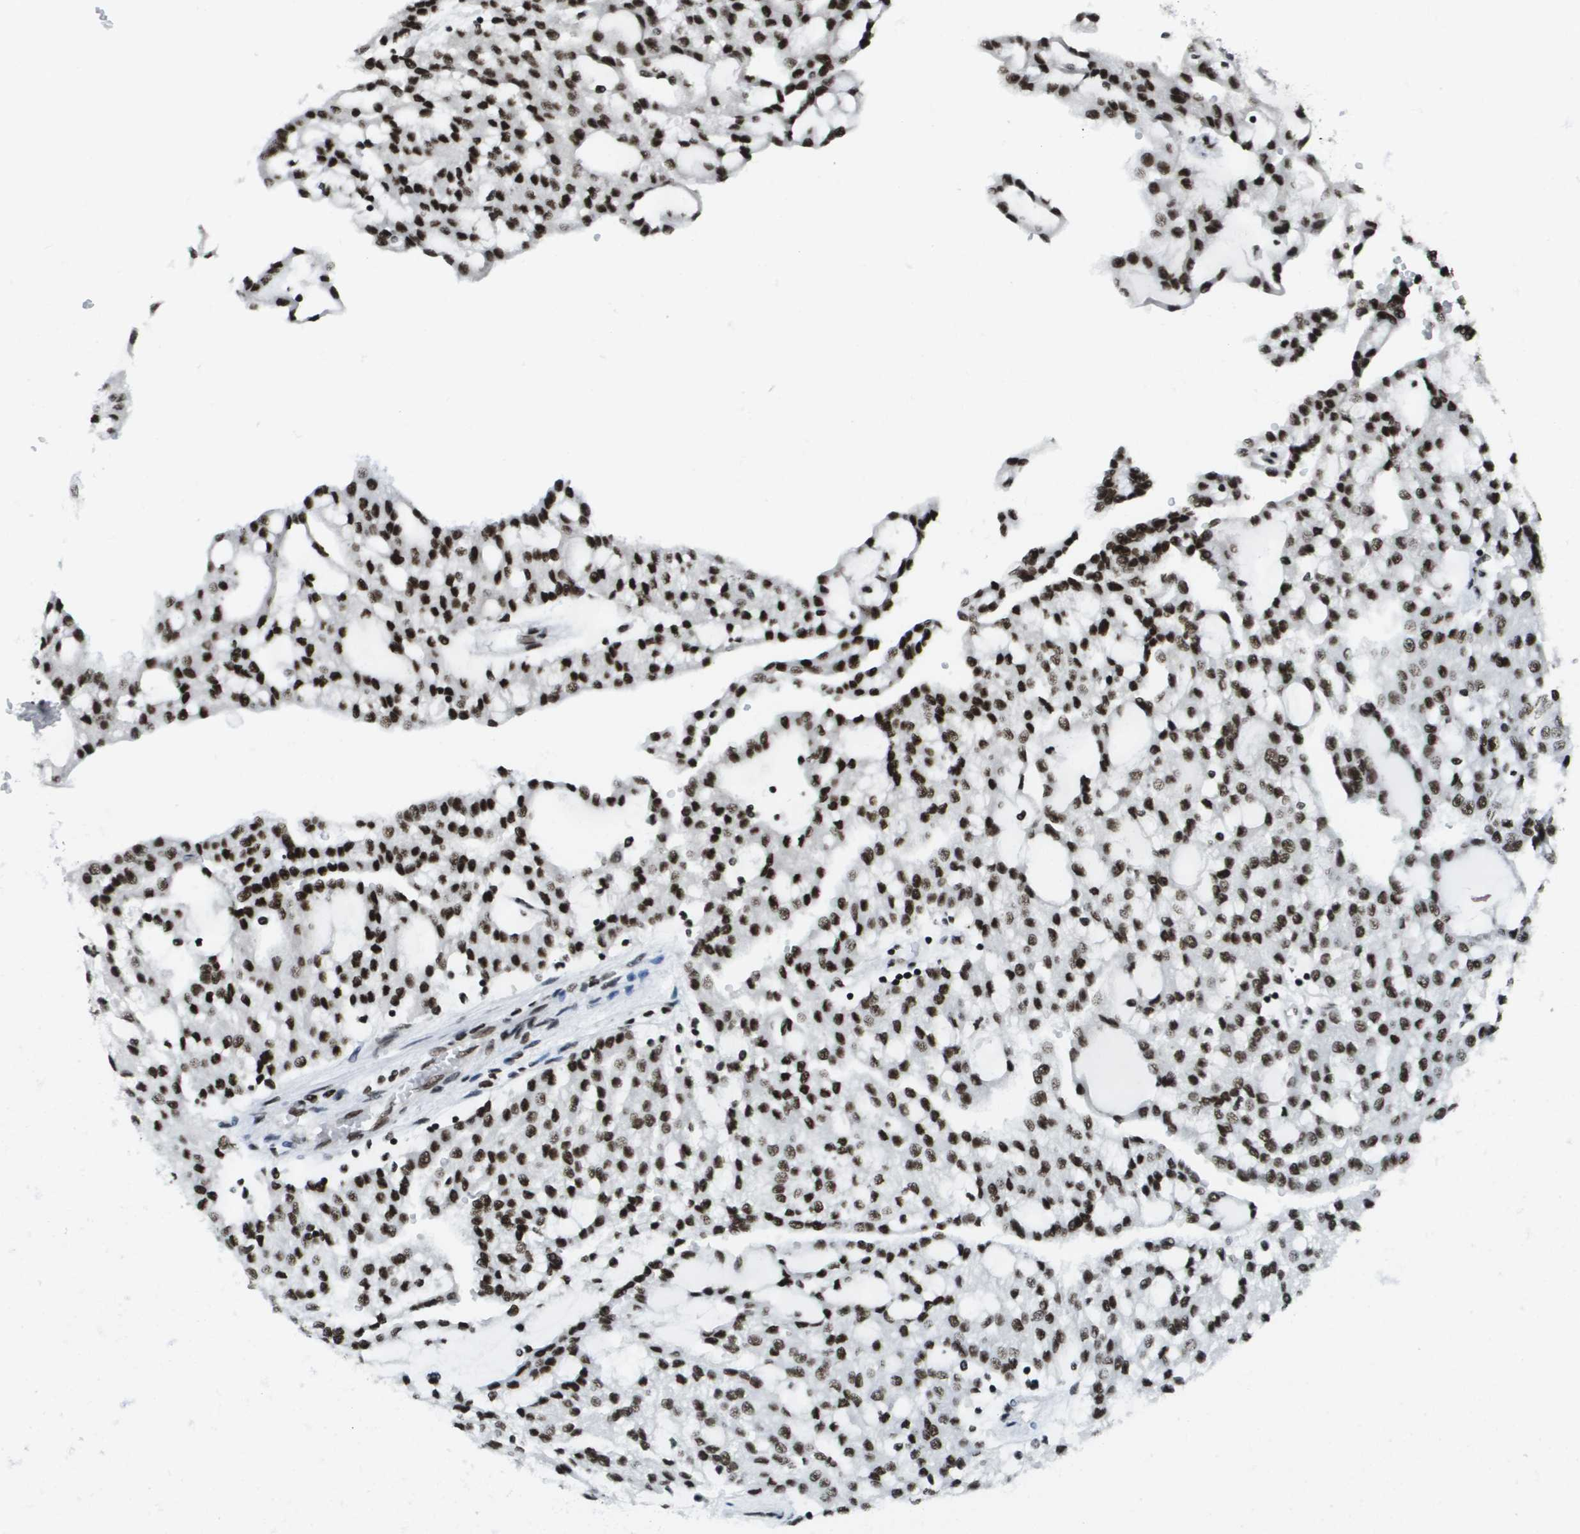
{"staining": {"intensity": "strong", "quantity": ">75%", "location": "nuclear"}, "tissue": "renal cancer", "cell_type": "Tumor cells", "image_type": "cancer", "snomed": [{"axis": "morphology", "description": "Adenocarcinoma, NOS"}, {"axis": "topography", "description": "Kidney"}], "caption": "This is a photomicrograph of immunohistochemistry (IHC) staining of renal cancer, which shows strong positivity in the nuclear of tumor cells.", "gene": "GLYR1", "patient": {"sex": "male", "age": 63}}